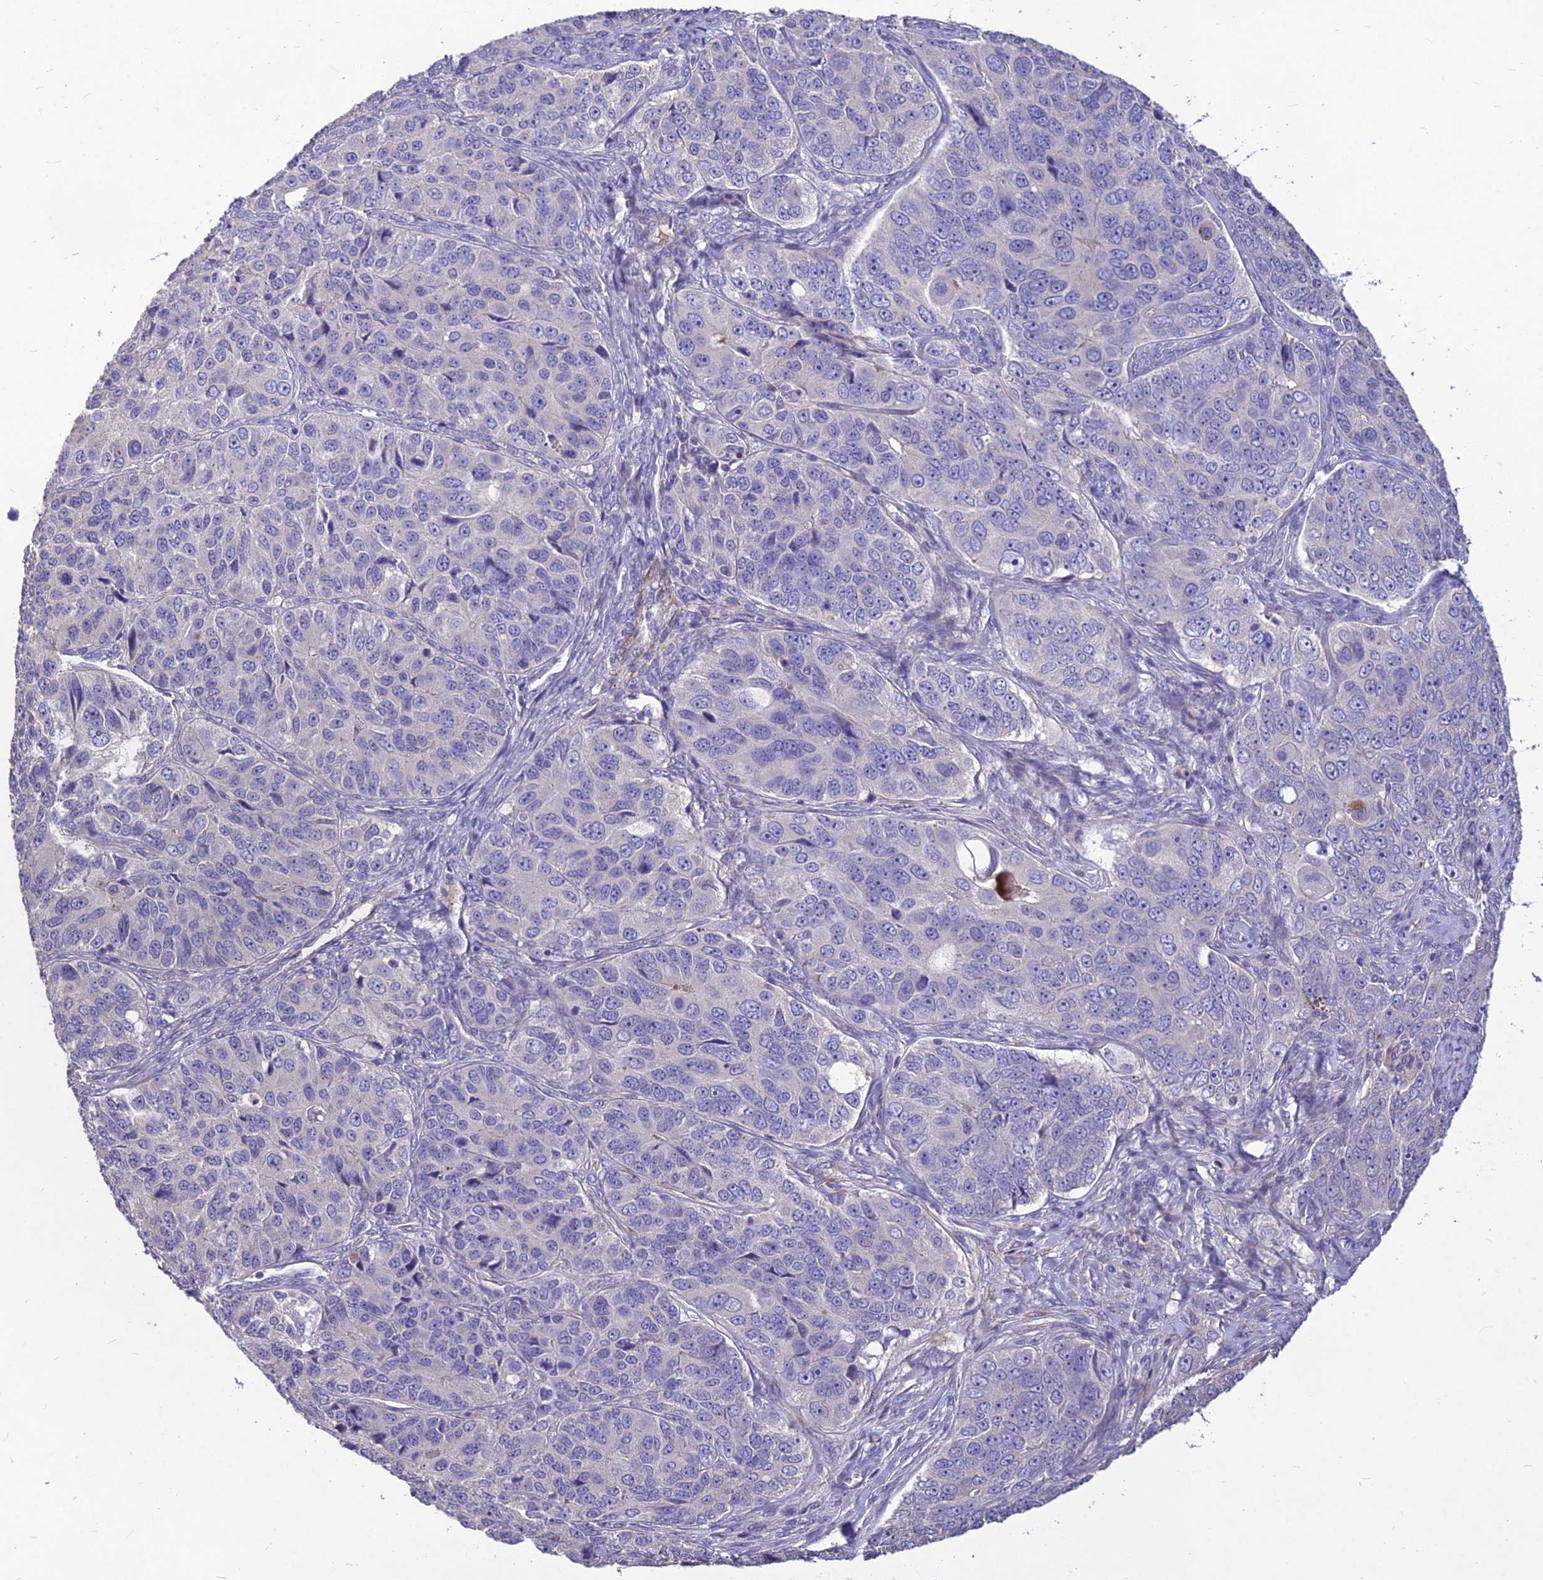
{"staining": {"intensity": "negative", "quantity": "none", "location": "none"}, "tissue": "ovarian cancer", "cell_type": "Tumor cells", "image_type": "cancer", "snomed": [{"axis": "morphology", "description": "Carcinoma, endometroid"}, {"axis": "topography", "description": "Ovary"}], "caption": "This micrograph is of ovarian cancer (endometroid carcinoma) stained with immunohistochemistry to label a protein in brown with the nuclei are counter-stained blue. There is no staining in tumor cells.", "gene": "CLUH", "patient": {"sex": "female", "age": 51}}